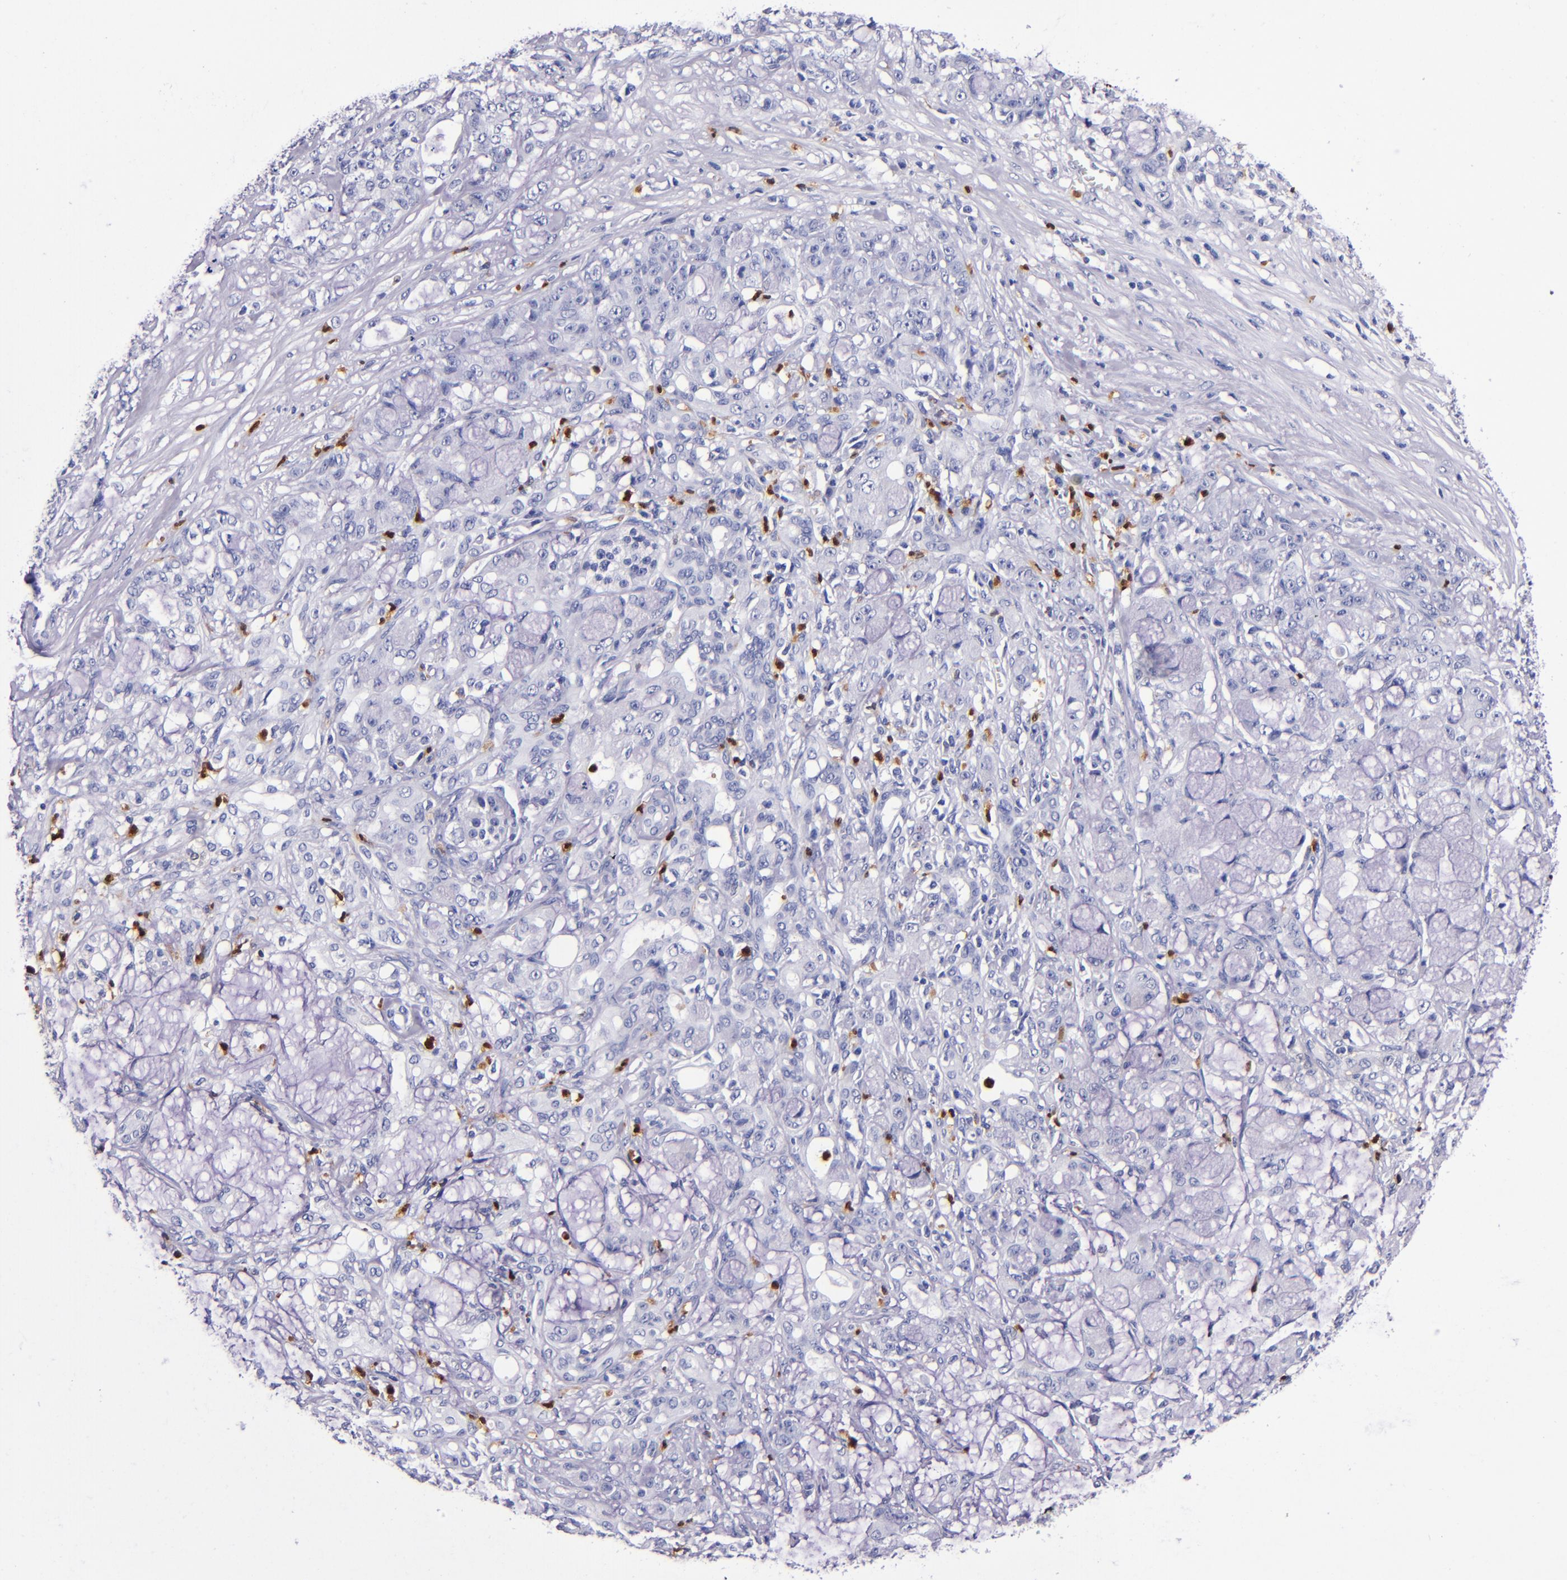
{"staining": {"intensity": "negative", "quantity": "none", "location": "none"}, "tissue": "pancreatic cancer", "cell_type": "Tumor cells", "image_type": "cancer", "snomed": [{"axis": "morphology", "description": "Adenocarcinoma, NOS"}, {"axis": "topography", "description": "Pancreas"}], "caption": "Tumor cells are negative for brown protein staining in pancreatic cancer (adenocarcinoma).", "gene": "S100A8", "patient": {"sex": "female", "age": 73}}